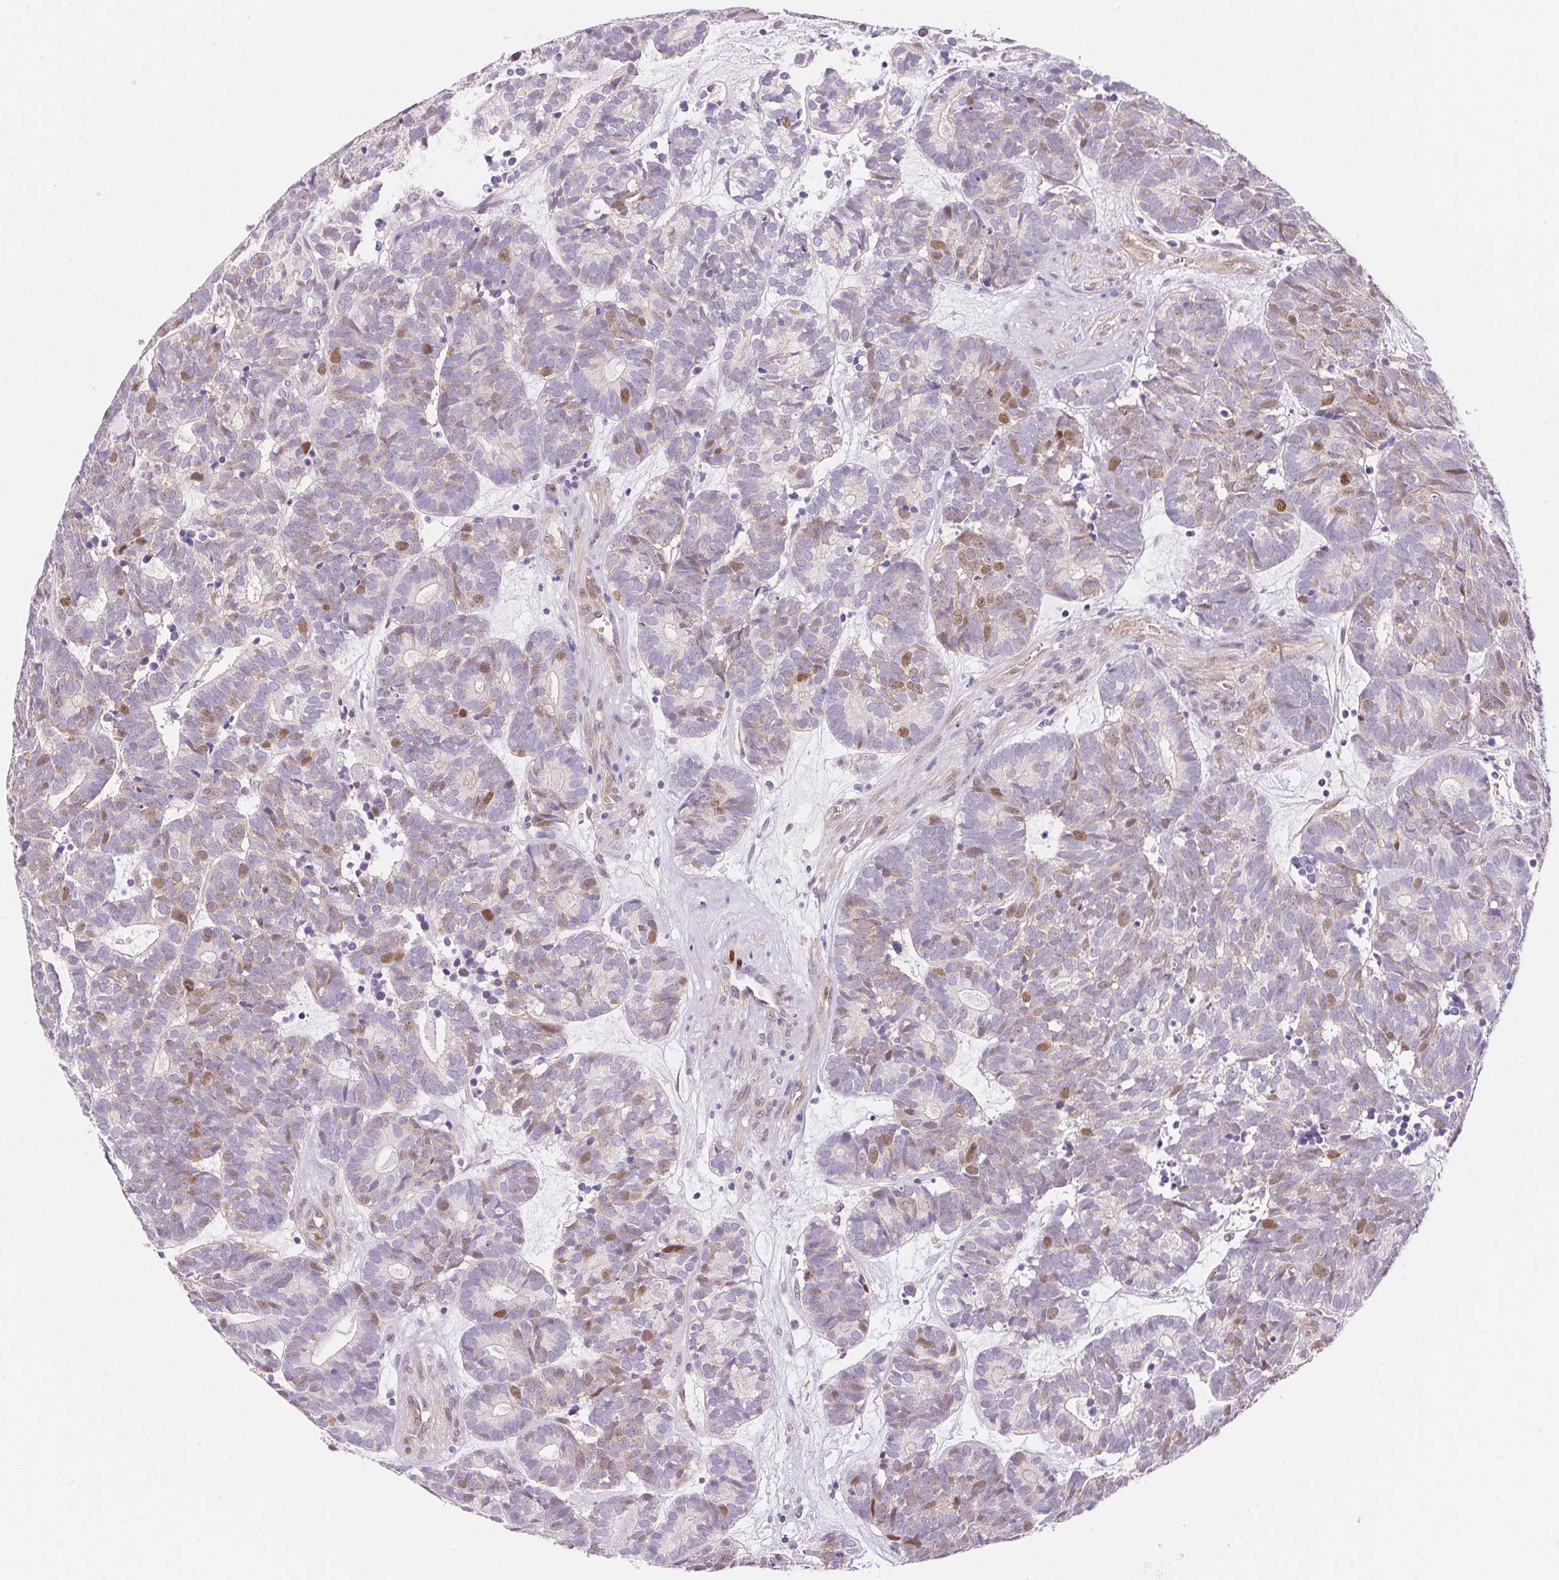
{"staining": {"intensity": "moderate", "quantity": "25%-75%", "location": "nuclear"}, "tissue": "head and neck cancer", "cell_type": "Tumor cells", "image_type": "cancer", "snomed": [{"axis": "morphology", "description": "Adenocarcinoma, NOS"}, {"axis": "topography", "description": "Head-Neck"}], "caption": "Human adenocarcinoma (head and neck) stained with a brown dye exhibits moderate nuclear positive expression in approximately 25%-75% of tumor cells.", "gene": "SMTN", "patient": {"sex": "female", "age": 81}}